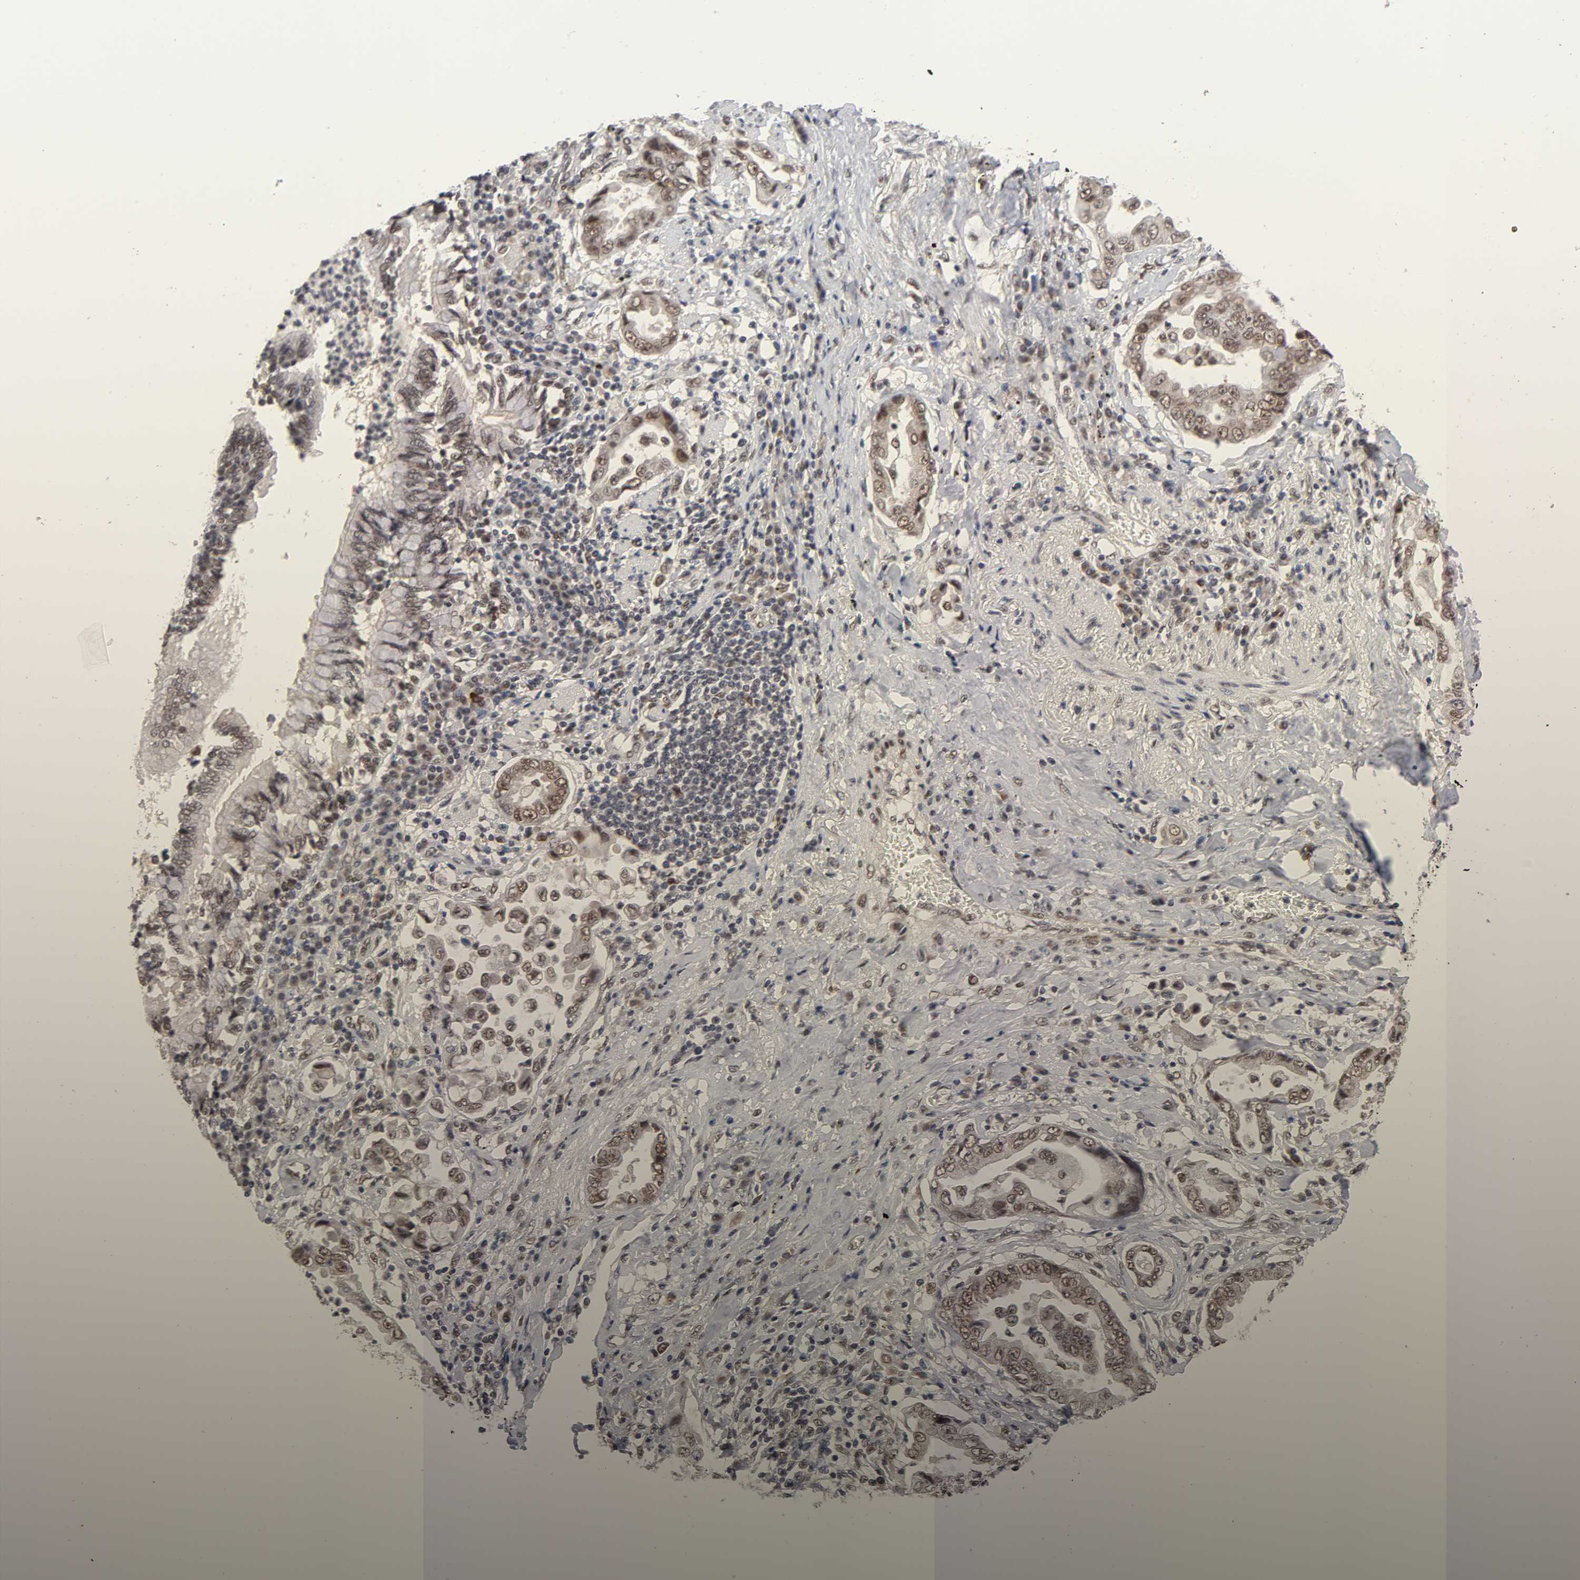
{"staining": {"intensity": "strong", "quantity": ">75%", "location": "cytoplasmic/membranous,nuclear"}, "tissue": "lung cancer", "cell_type": "Tumor cells", "image_type": "cancer", "snomed": [{"axis": "morphology", "description": "Normal tissue, NOS"}, {"axis": "morphology", "description": "Inflammation, NOS"}, {"axis": "morphology", "description": "Adenocarcinoma, NOS"}, {"axis": "topography", "description": "Lung"}], "caption": "Immunohistochemistry (IHC) image of neoplastic tissue: lung cancer (adenocarcinoma) stained using immunohistochemistry (IHC) reveals high levels of strong protein expression localized specifically in the cytoplasmic/membranous and nuclear of tumor cells, appearing as a cytoplasmic/membranous and nuclear brown color.", "gene": "EP300", "patient": {"sex": "female", "age": 64}}